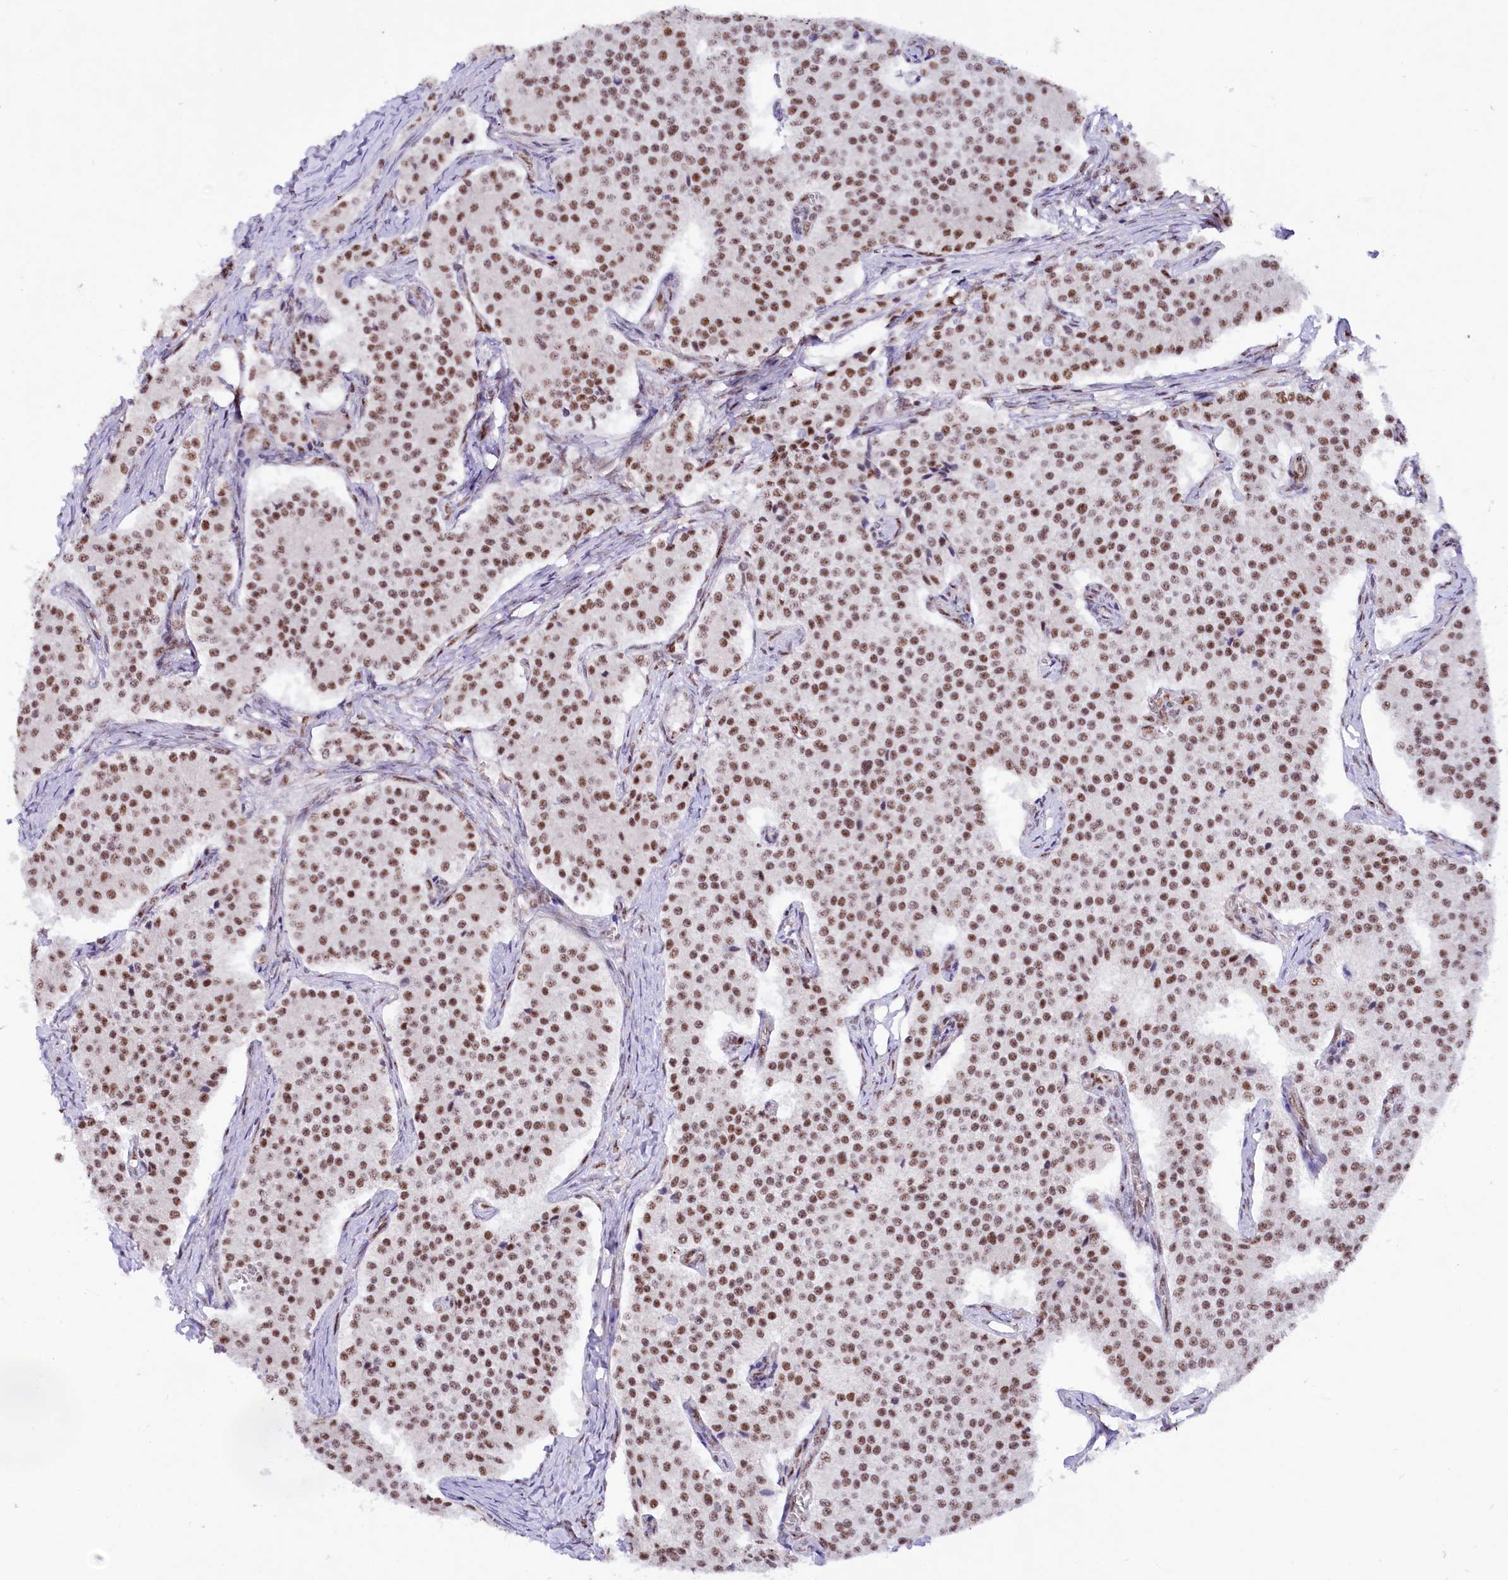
{"staining": {"intensity": "moderate", "quantity": ">75%", "location": "nuclear"}, "tissue": "carcinoid", "cell_type": "Tumor cells", "image_type": "cancer", "snomed": [{"axis": "morphology", "description": "Carcinoid, malignant, NOS"}, {"axis": "topography", "description": "Colon"}], "caption": "This photomicrograph shows malignant carcinoid stained with IHC to label a protein in brown. The nuclear of tumor cells show moderate positivity for the protein. Nuclei are counter-stained blue.", "gene": "HIRA", "patient": {"sex": "female", "age": 52}}